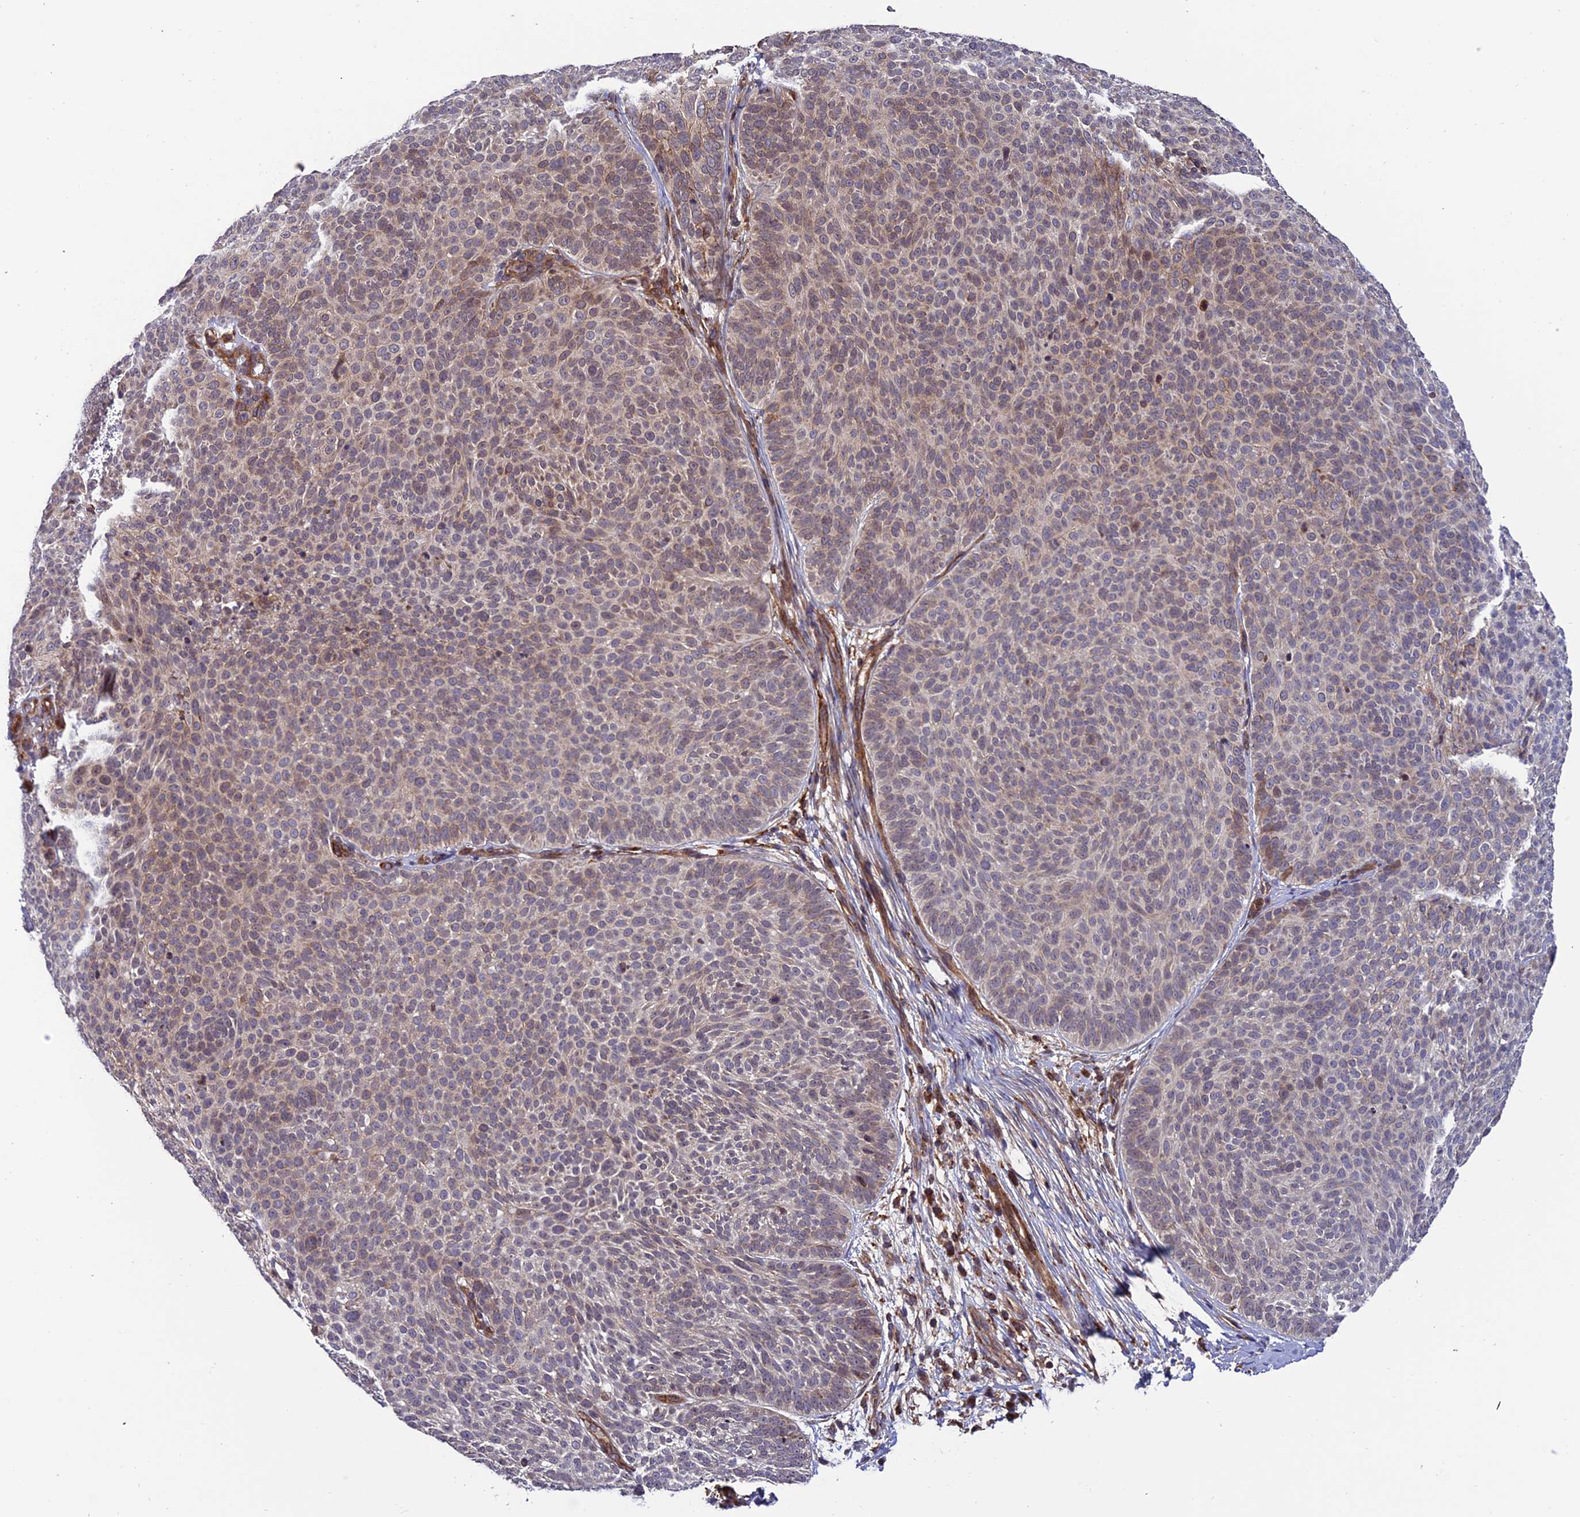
{"staining": {"intensity": "weak", "quantity": "<25%", "location": "cytoplasmic/membranous"}, "tissue": "skin cancer", "cell_type": "Tumor cells", "image_type": "cancer", "snomed": [{"axis": "morphology", "description": "Basal cell carcinoma"}, {"axis": "topography", "description": "Skin"}], "caption": "Immunohistochemistry (IHC) of human basal cell carcinoma (skin) exhibits no staining in tumor cells.", "gene": "TNIP3", "patient": {"sex": "male", "age": 85}}